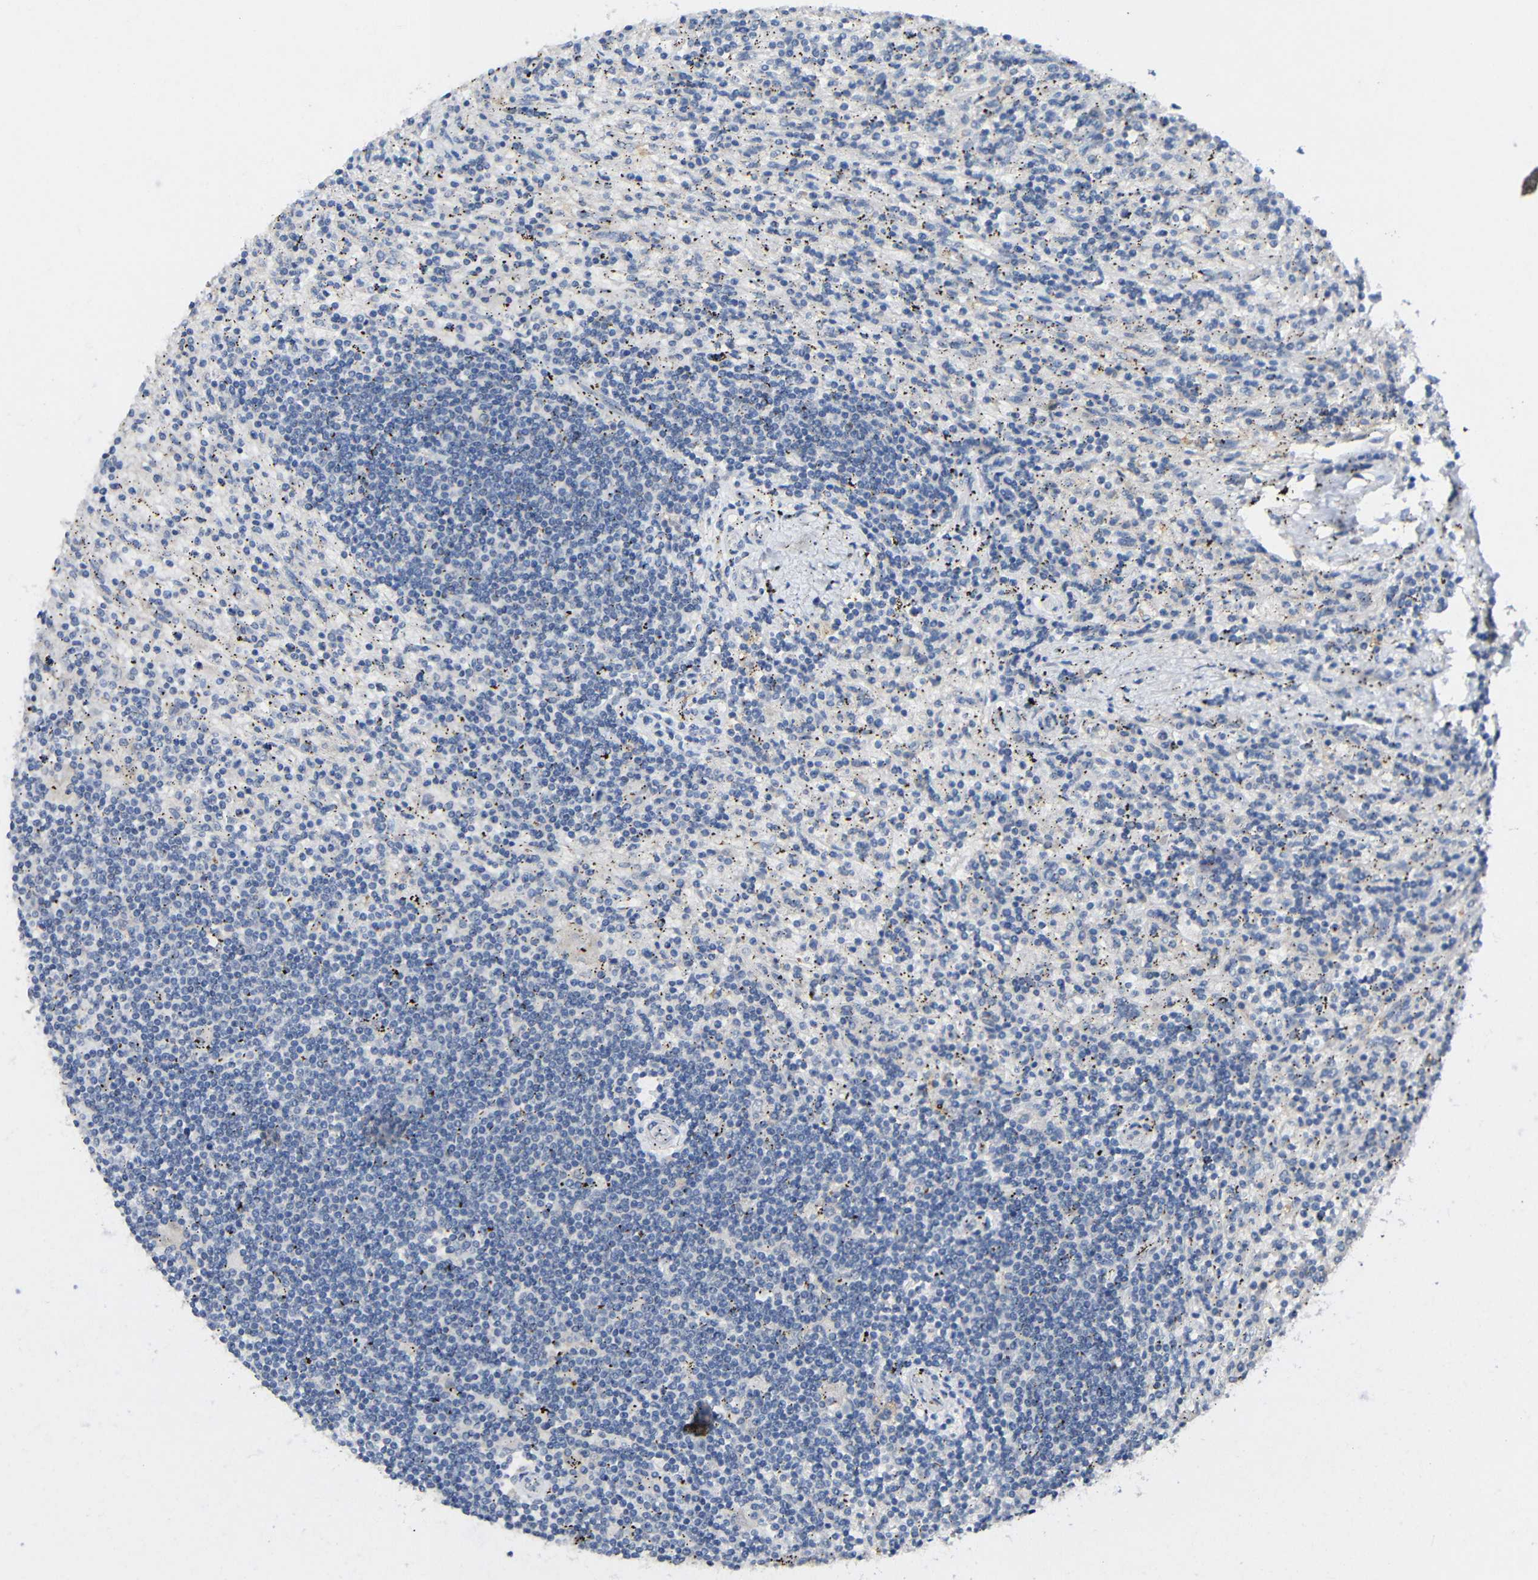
{"staining": {"intensity": "negative", "quantity": "none", "location": "none"}, "tissue": "lymphoma", "cell_type": "Tumor cells", "image_type": "cancer", "snomed": [{"axis": "morphology", "description": "Malignant lymphoma, non-Hodgkin's type, Low grade"}, {"axis": "topography", "description": "Spleen"}], "caption": "High magnification brightfield microscopy of low-grade malignant lymphoma, non-Hodgkin's type stained with DAB (3,3'-diaminobenzidine) (brown) and counterstained with hematoxylin (blue): tumor cells show no significant expression.", "gene": "HNF1A", "patient": {"sex": "male", "age": 76}}